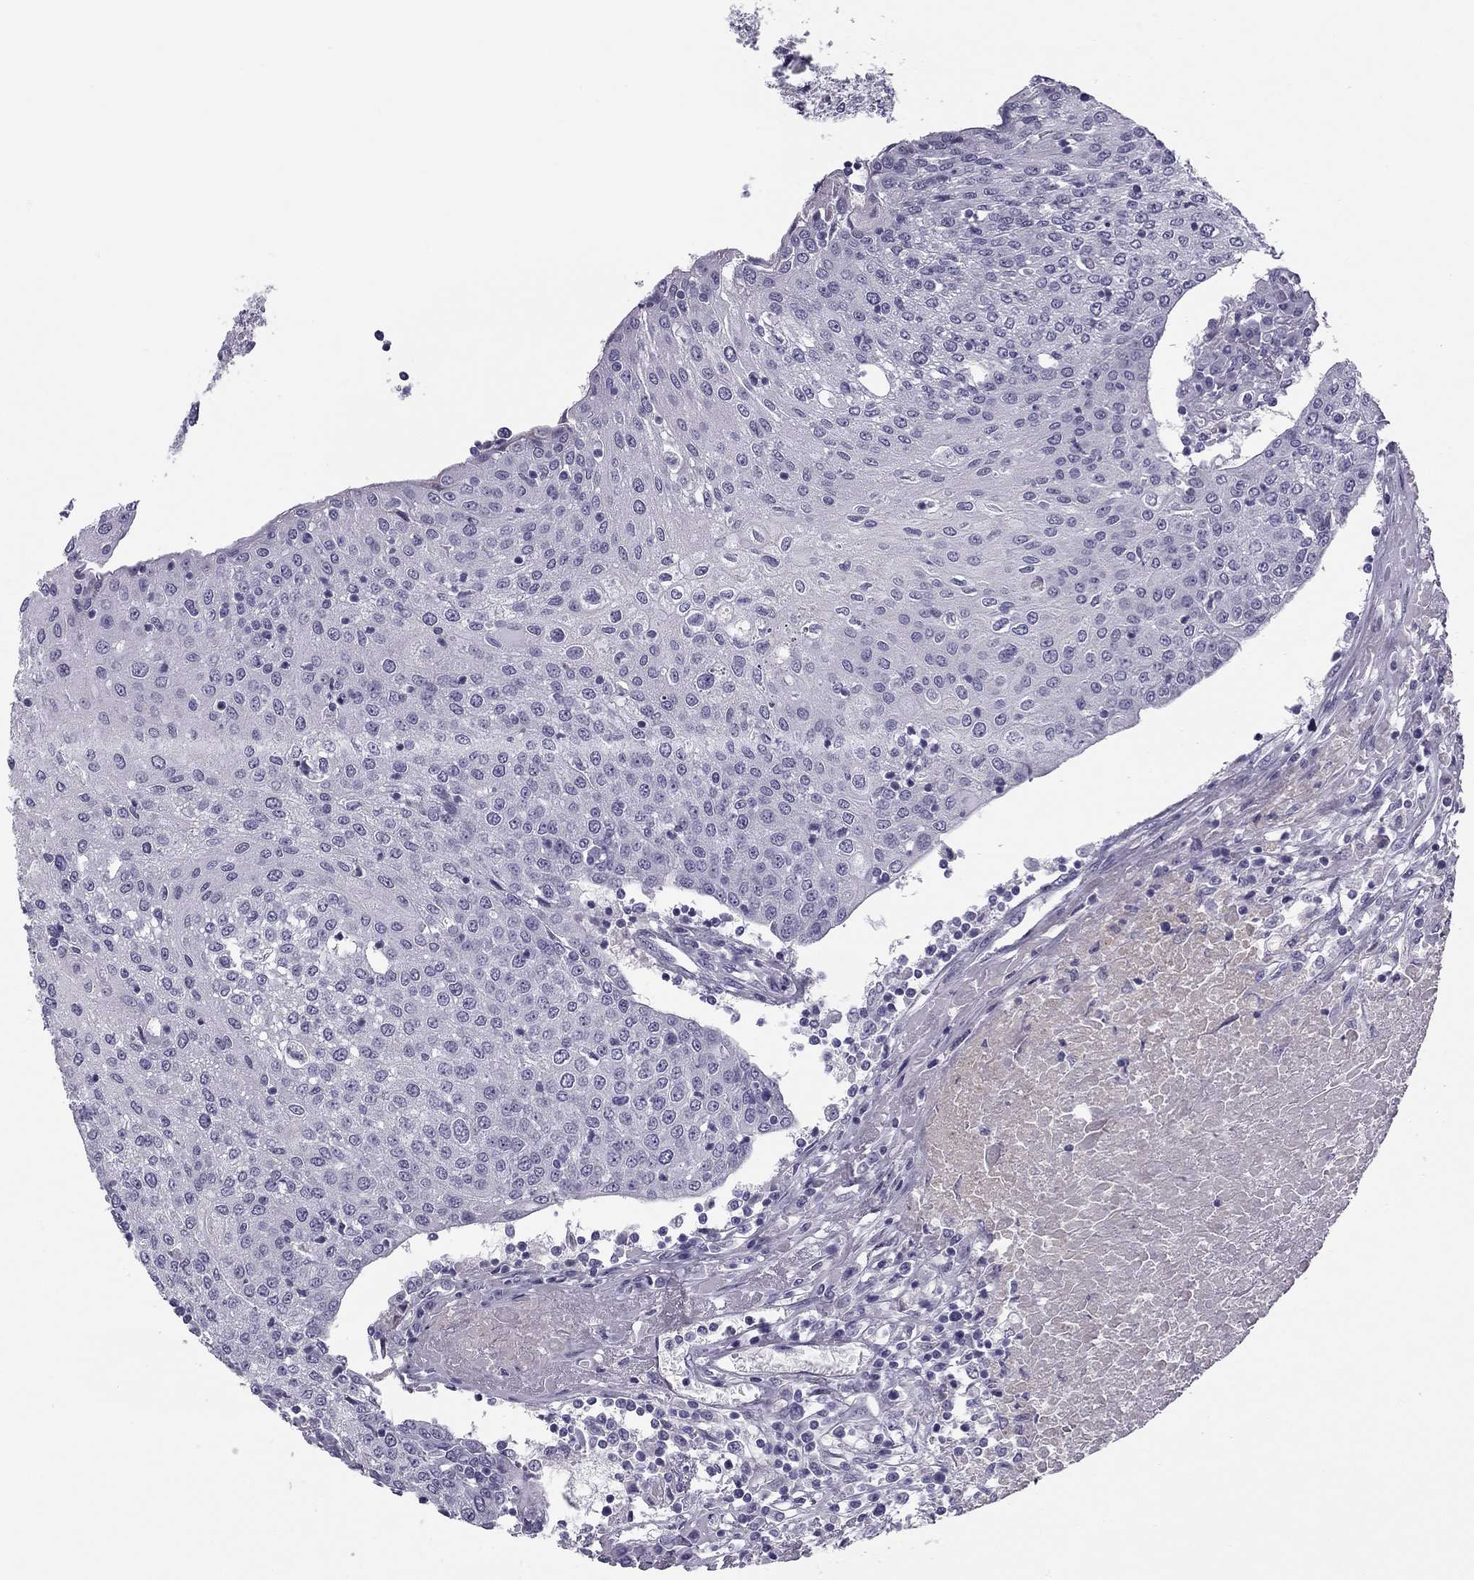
{"staining": {"intensity": "negative", "quantity": "none", "location": "none"}, "tissue": "urothelial cancer", "cell_type": "Tumor cells", "image_type": "cancer", "snomed": [{"axis": "morphology", "description": "Urothelial carcinoma, High grade"}, {"axis": "topography", "description": "Urinary bladder"}], "caption": "Histopathology image shows no significant protein expression in tumor cells of high-grade urothelial carcinoma. (Stains: DAB (3,3'-diaminobenzidine) IHC with hematoxylin counter stain, Microscopy: brightfield microscopy at high magnification).", "gene": "MC5R", "patient": {"sex": "female", "age": 85}}